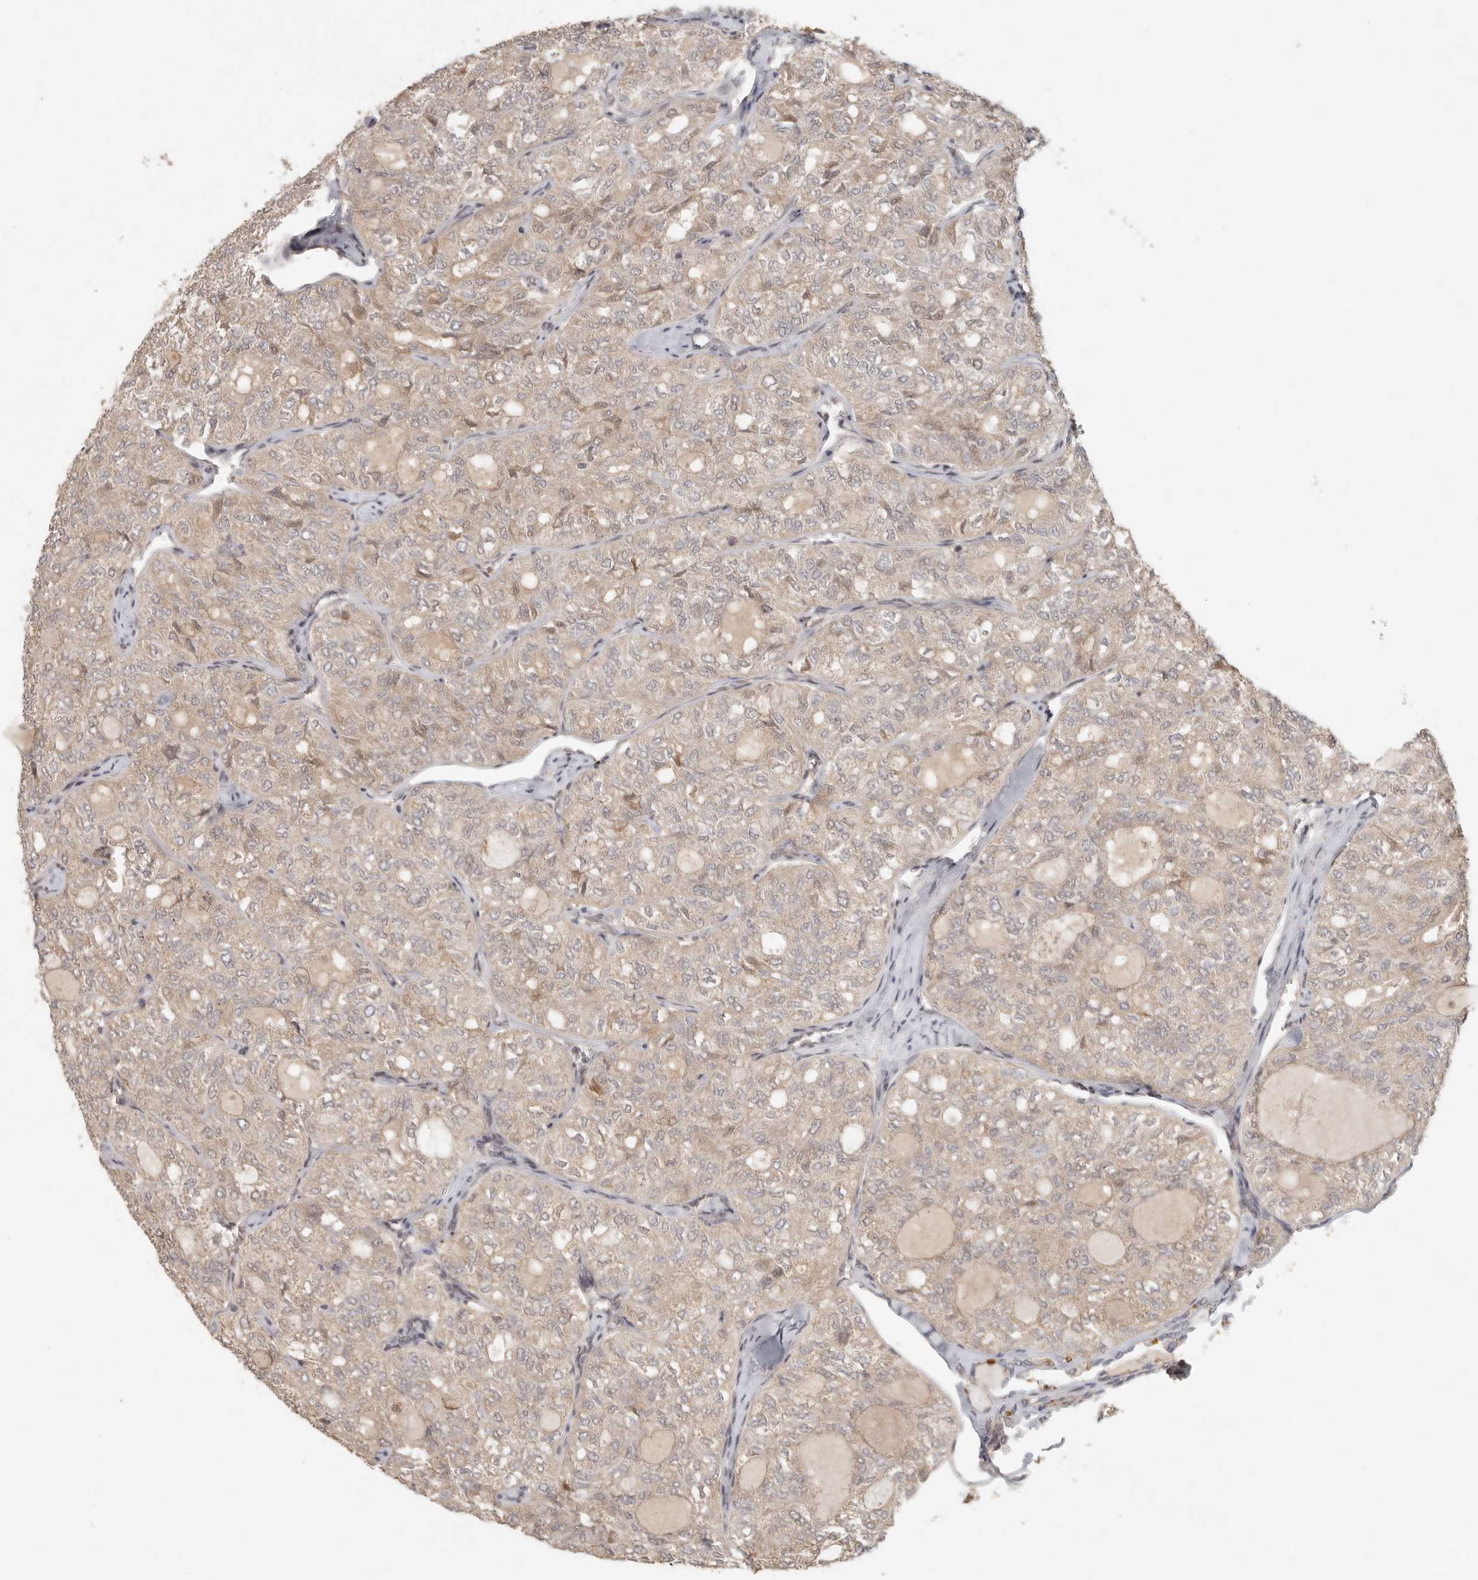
{"staining": {"intensity": "weak", "quantity": ">75%", "location": "cytoplasmic/membranous"}, "tissue": "thyroid cancer", "cell_type": "Tumor cells", "image_type": "cancer", "snomed": [{"axis": "morphology", "description": "Follicular adenoma carcinoma, NOS"}, {"axis": "topography", "description": "Thyroid gland"}], "caption": "Tumor cells reveal weak cytoplasmic/membranous positivity in about >75% of cells in thyroid follicular adenoma carcinoma.", "gene": "LRRC75A", "patient": {"sex": "male", "age": 75}}